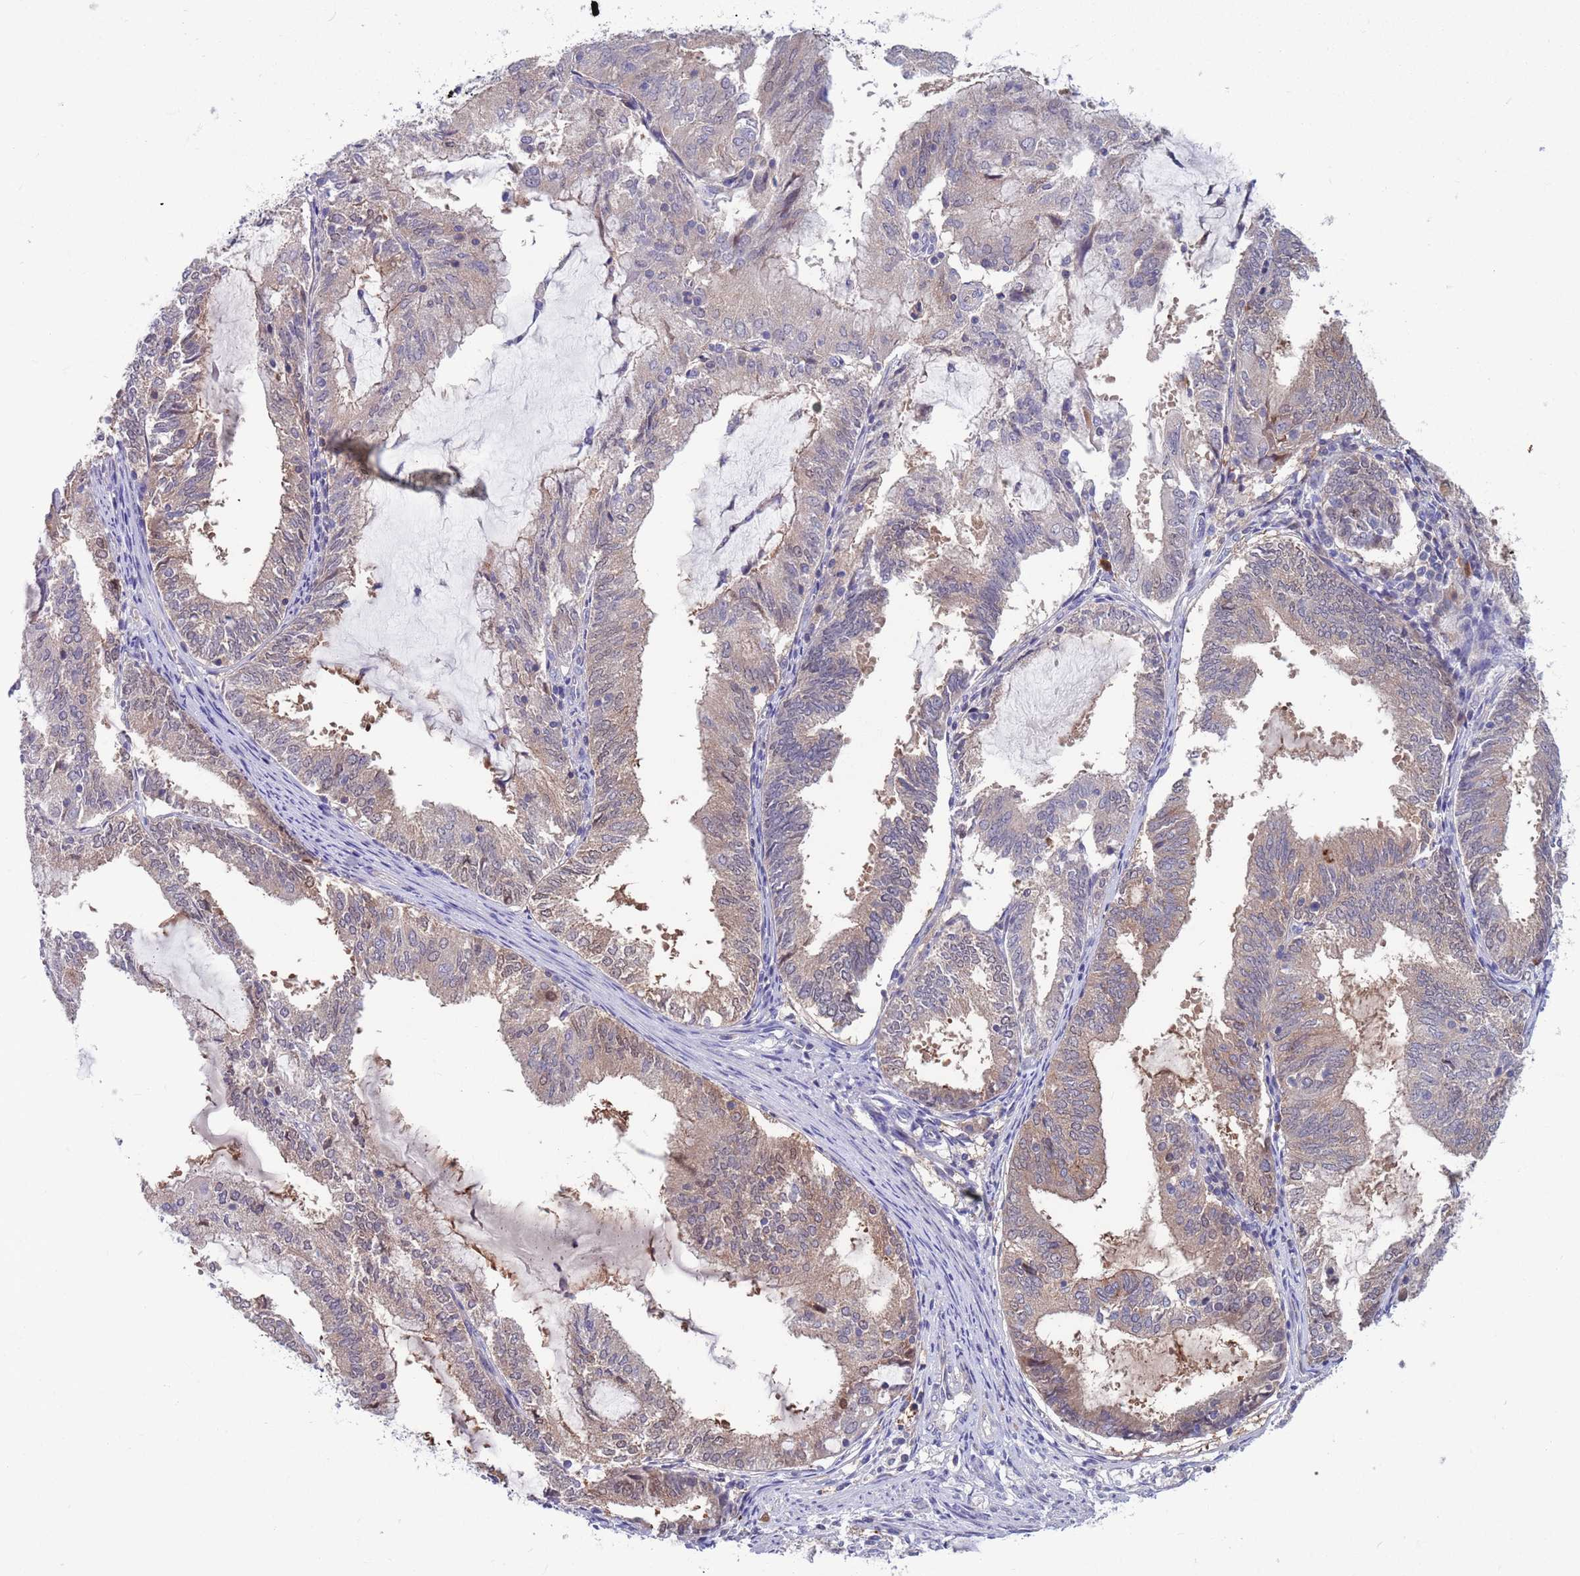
{"staining": {"intensity": "weak", "quantity": ">75%", "location": "cytoplasmic/membranous"}, "tissue": "endometrial cancer", "cell_type": "Tumor cells", "image_type": "cancer", "snomed": [{"axis": "morphology", "description": "Adenocarcinoma, NOS"}, {"axis": "topography", "description": "Endometrium"}], "caption": "Tumor cells reveal weak cytoplasmic/membranous expression in about >75% of cells in endometrial cancer (adenocarcinoma). The staining was performed using DAB (3,3'-diaminobenzidine) to visualize the protein expression in brown, while the nuclei were stained in blue with hematoxylin (Magnification: 20x).", "gene": "KLHL29", "patient": {"sex": "female", "age": 81}}